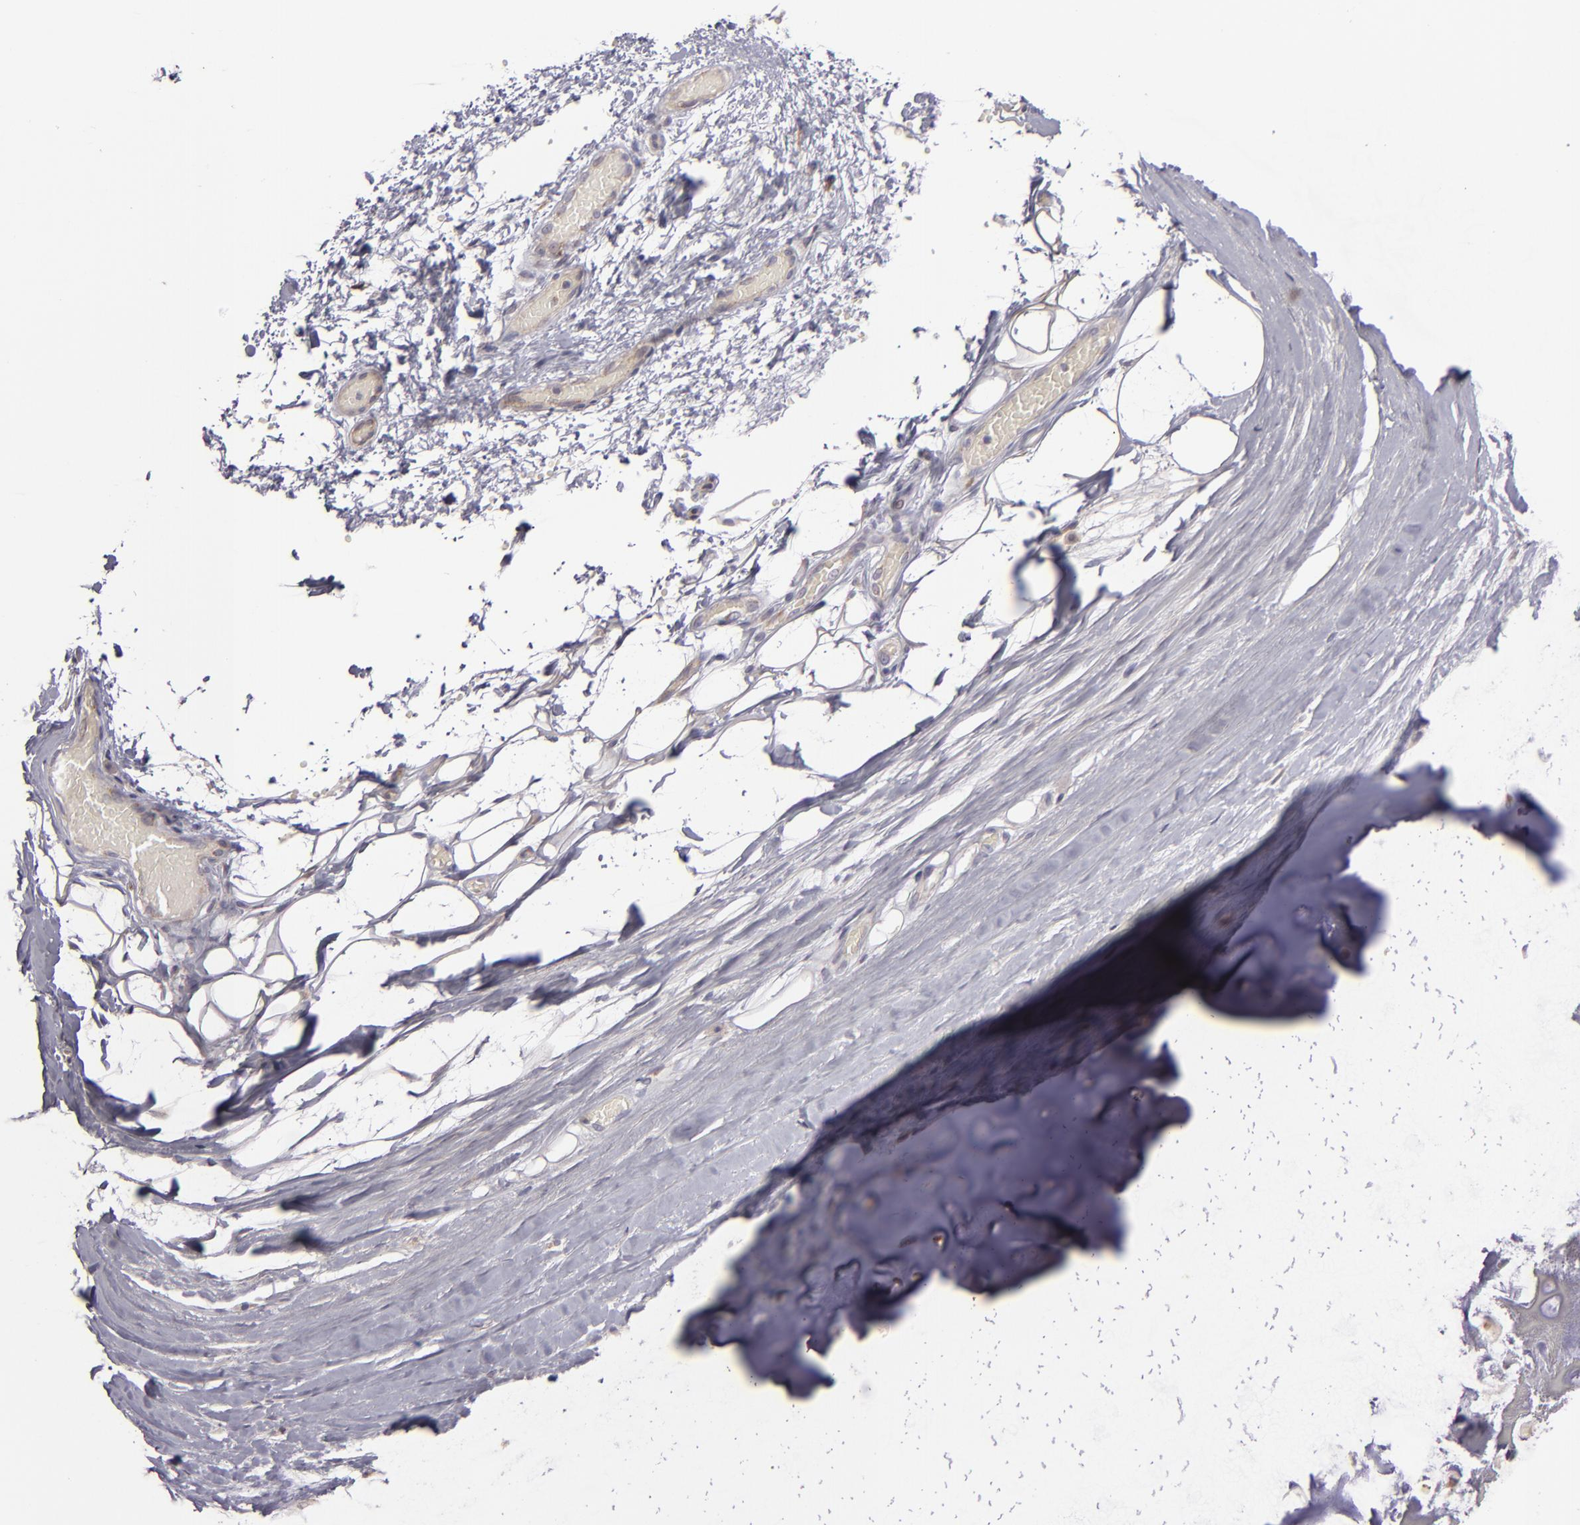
{"staining": {"intensity": "moderate", "quantity": ">75%", "location": "cytoplasmic/membranous"}, "tissue": "nasopharynx", "cell_type": "Respiratory epithelial cells", "image_type": "normal", "snomed": [{"axis": "morphology", "description": "Normal tissue, NOS"}, {"axis": "topography", "description": "Nasopharynx"}], "caption": "Respiratory epithelial cells reveal moderate cytoplasmic/membranous expression in about >75% of cells in normal nasopharynx. (DAB (3,3'-diaminobenzidine) IHC, brown staining for protein, blue staining for nuclei).", "gene": "SH2D4A", "patient": {"sex": "male", "age": 56}}